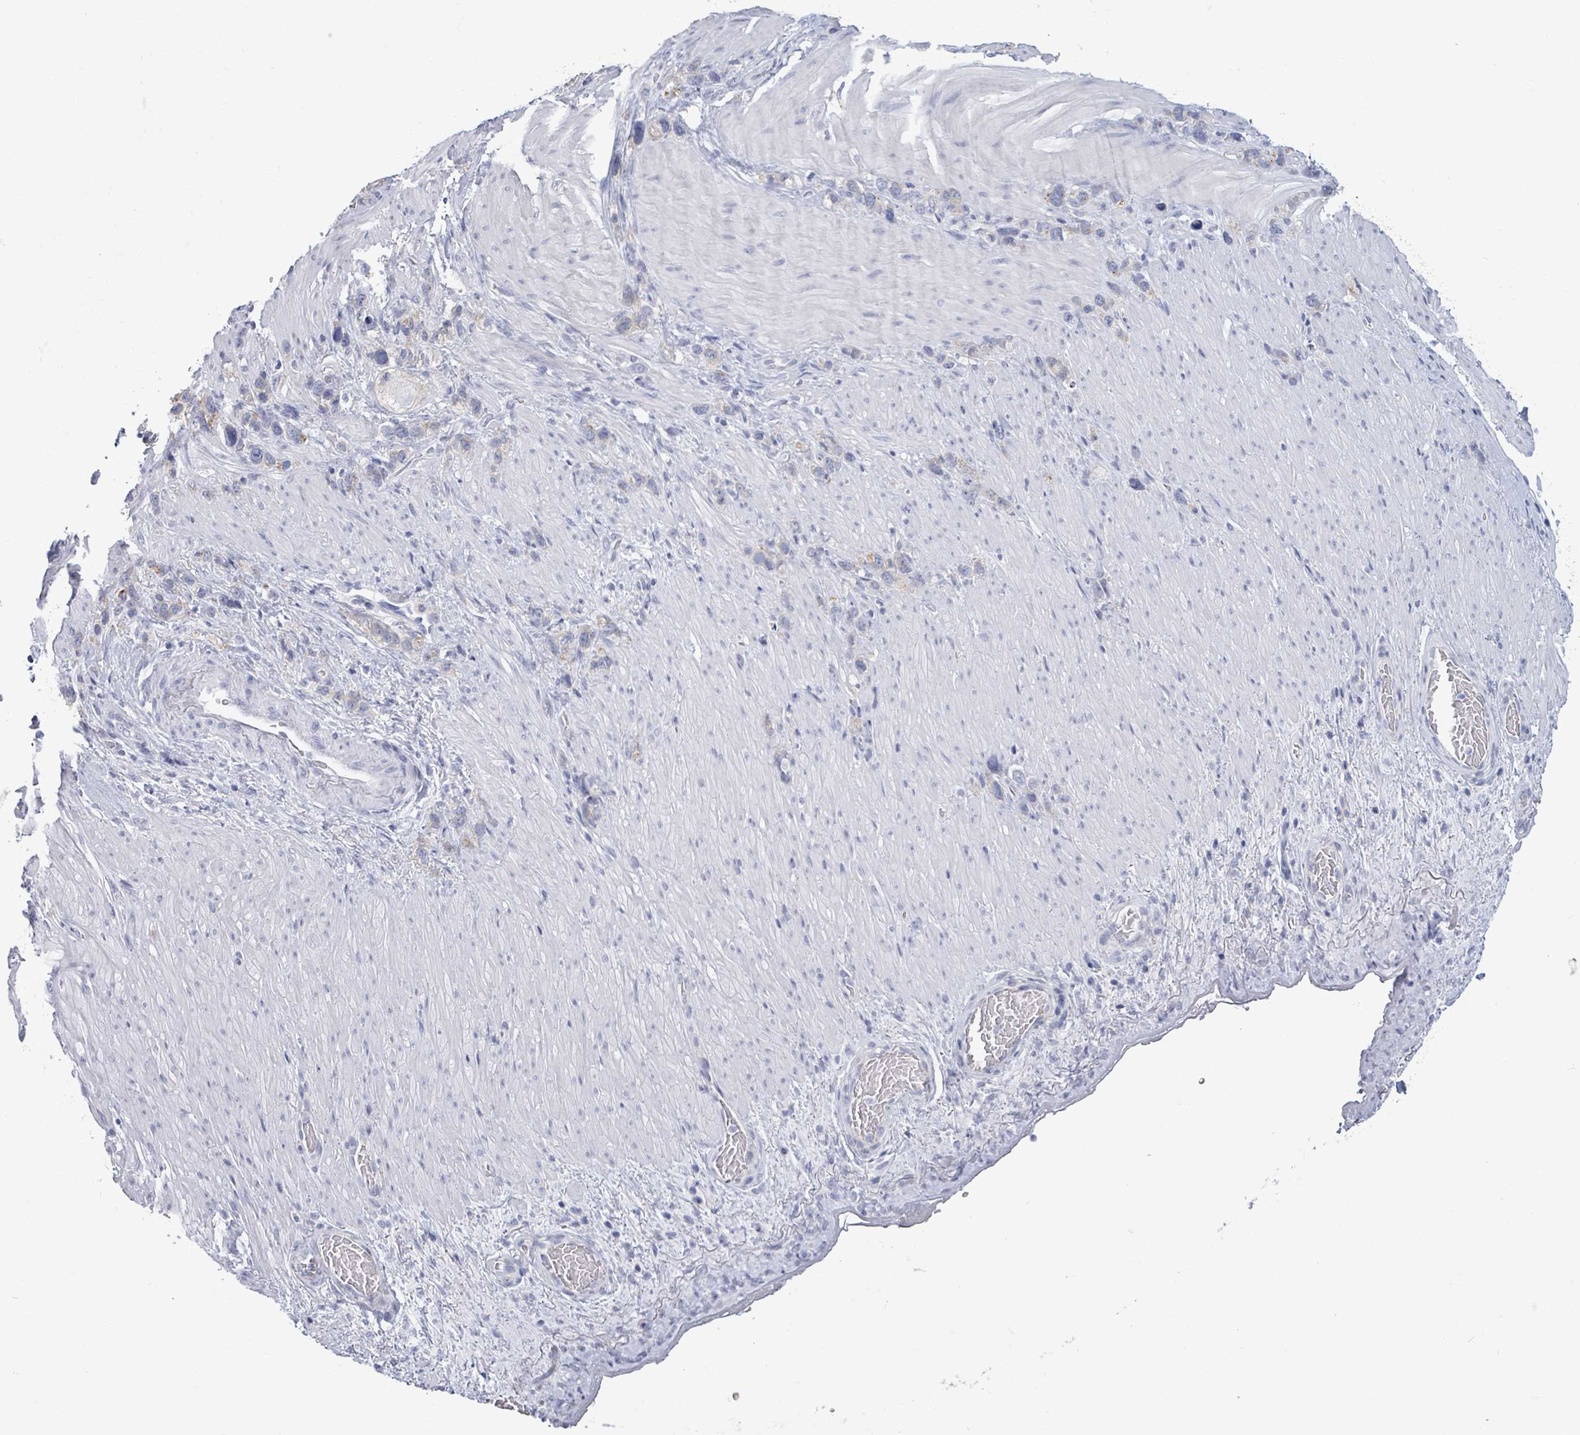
{"staining": {"intensity": "negative", "quantity": "none", "location": "none"}, "tissue": "stomach cancer", "cell_type": "Tumor cells", "image_type": "cancer", "snomed": [{"axis": "morphology", "description": "Adenocarcinoma, NOS"}, {"axis": "topography", "description": "Stomach"}], "caption": "The IHC histopathology image has no significant staining in tumor cells of stomach cancer (adenocarcinoma) tissue. Brightfield microscopy of IHC stained with DAB (3,3'-diaminobenzidine) (brown) and hematoxylin (blue), captured at high magnification.", "gene": "BSG", "patient": {"sex": "female", "age": 65}}